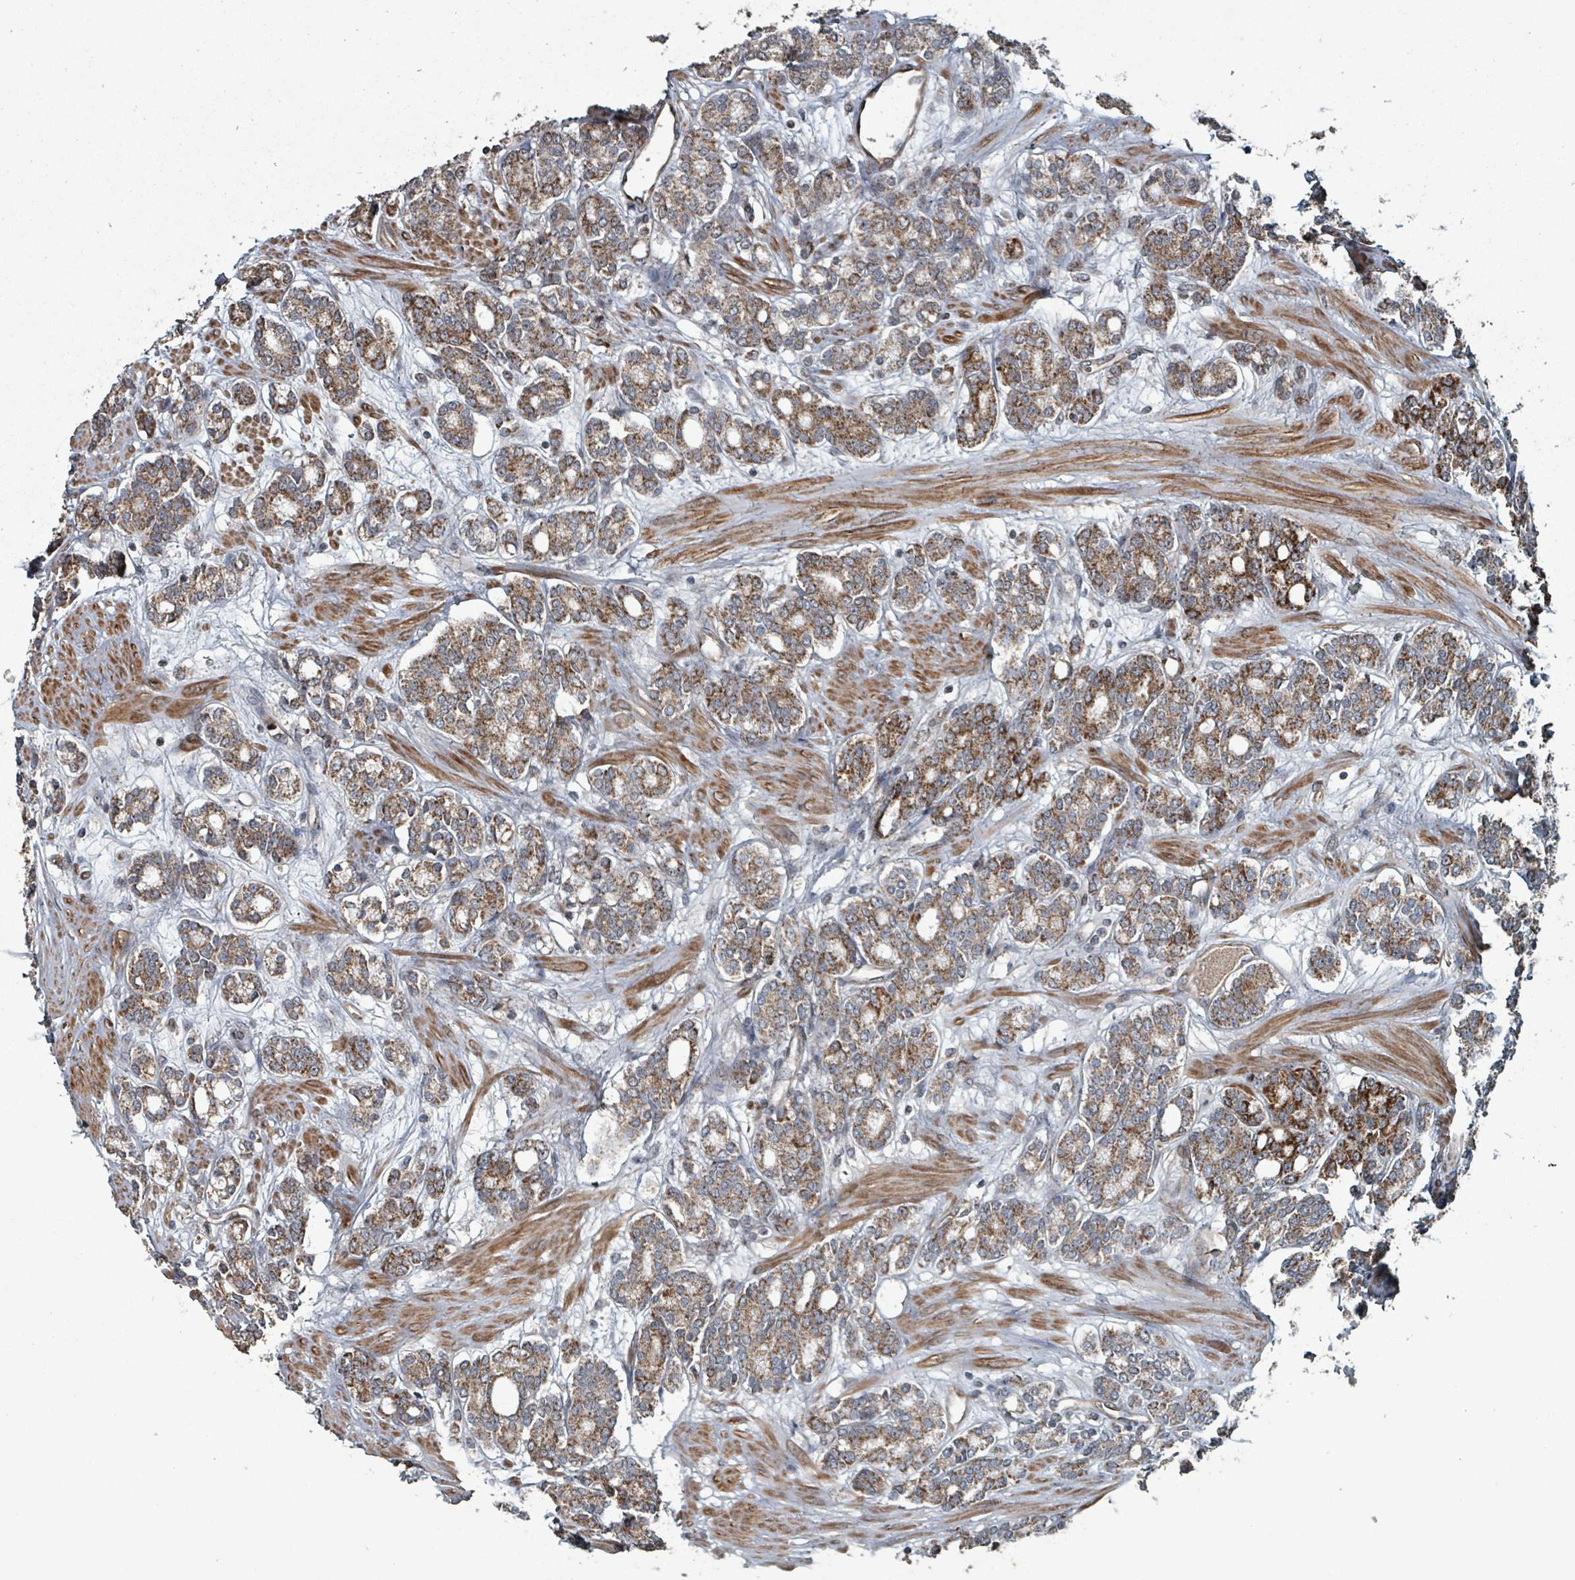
{"staining": {"intensity": "moderate", "quantity": ">75%", "location": "cytoplasmic/membranous"}, "tissue": "prostate cancer", "cell_type": "Tumor cells", "image_type": "cancer", "snomed": [{"axis": "morphology", "description": "Adenocarcinoma, High grade"}, {"axis": "topography", "description": "Prostate"}], "caption": "Prostate cancer tissue displays moderate cytoplasmic/membranous positivity in approximately >75% of tumor cells, visualized by immunohistochemistry.", "gene": "MRPL4", "patient": {"sex": "male", "age": 62}}